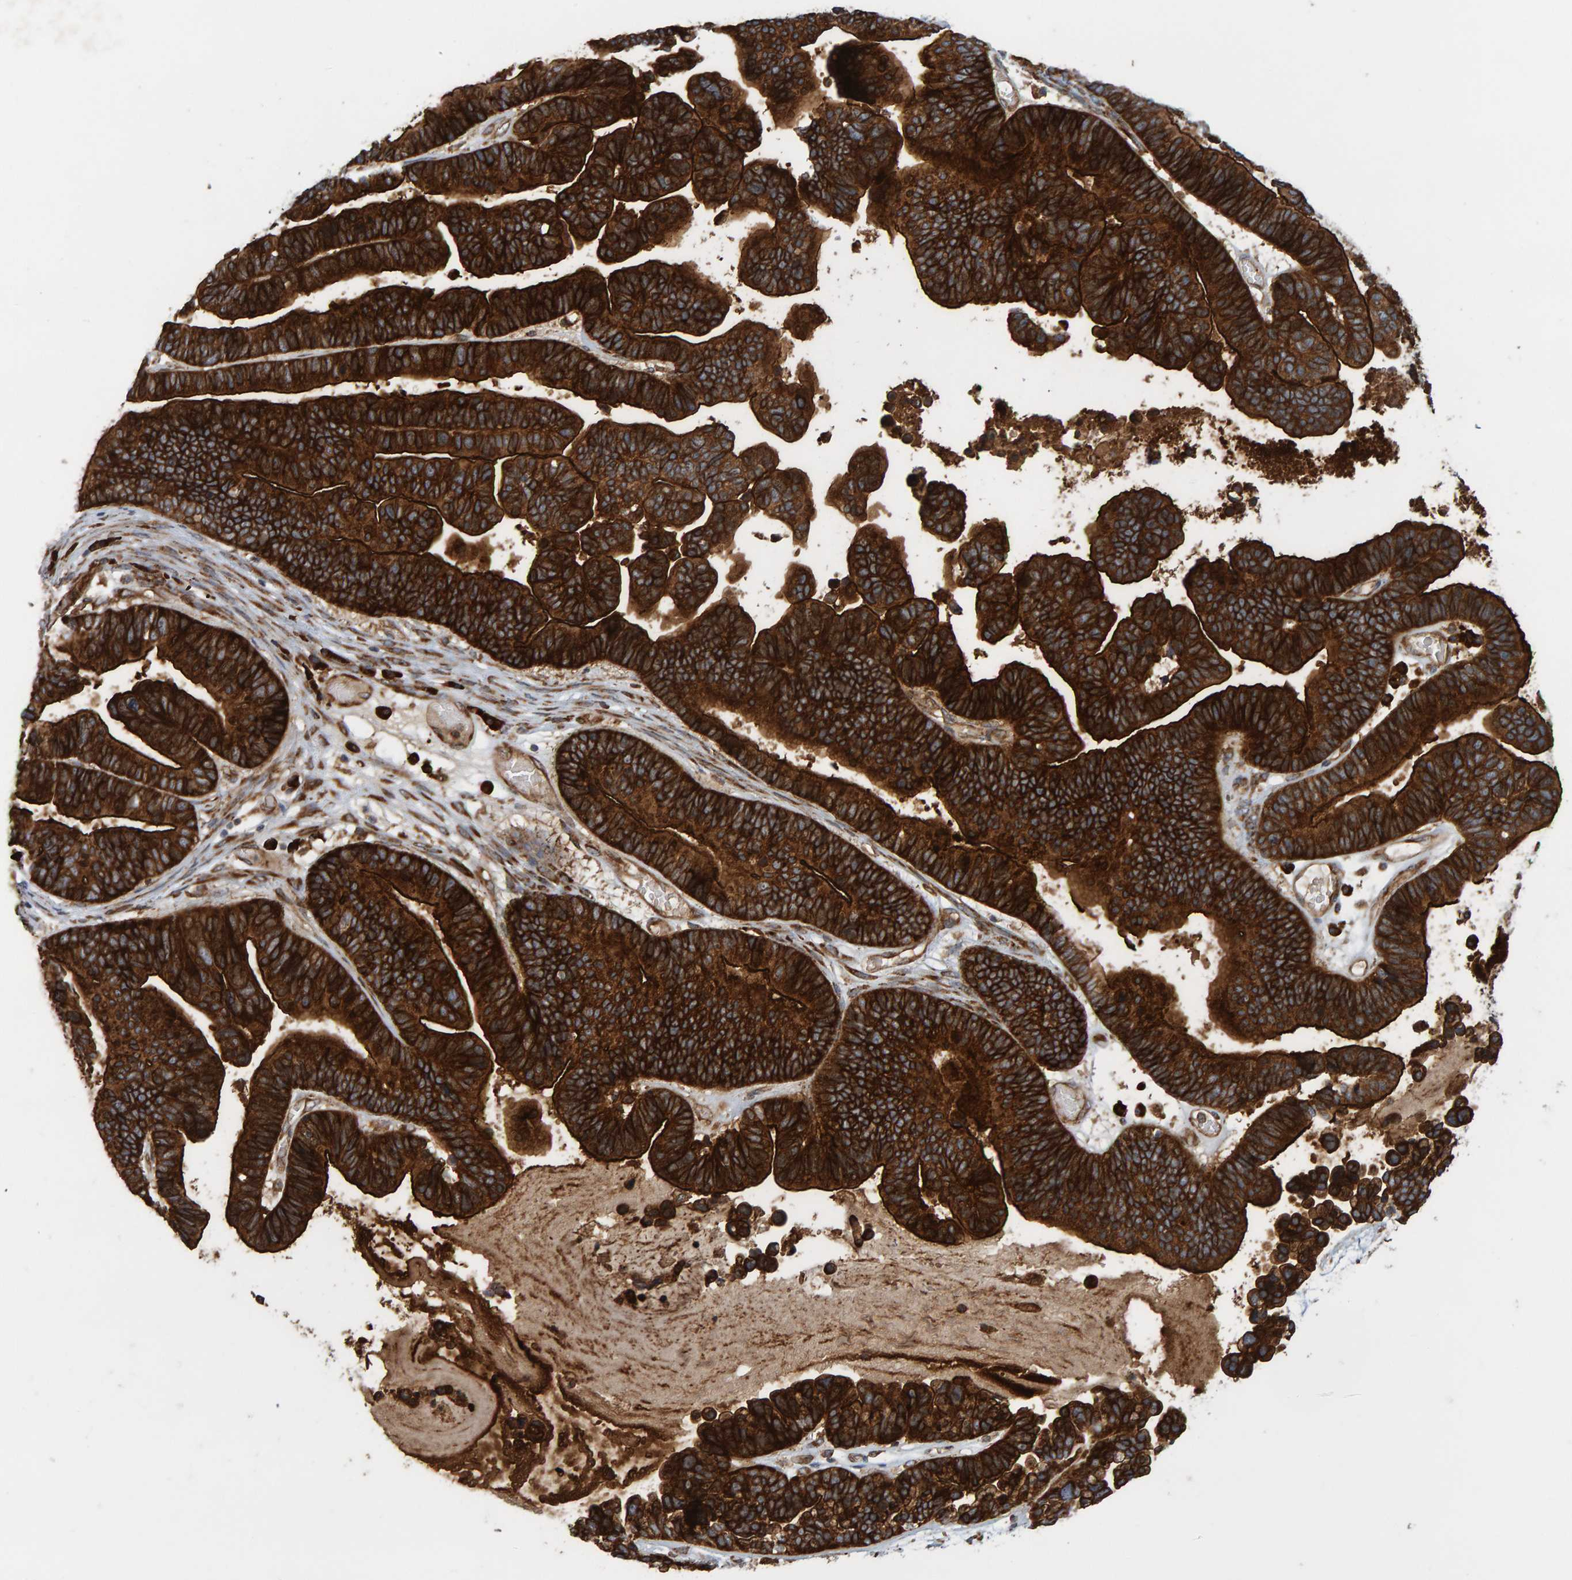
{"staining": {"intensity": "strong", "quantity": ">75%", "location": "cytoplasmic/membranous"}, "tissue": "ovarian cancer", "cell_type": "Tumor cells", "image_type": "cancer", "snomed": [{"axis": "morphology", "description": "Cystadenocarcinoma, serous, NOS"}, {"axis": "topography", "description": "Ovary"}], "caption": "Ovarian cancer (serous cystadenocarcinoma) was stained to show a protein in brown. There is high levels of strong cytoplasmic/membranous expression in about >75% of tumor cells.", "gene": "BAIAP2", "patient": {"sex": "female", "age": 56}}